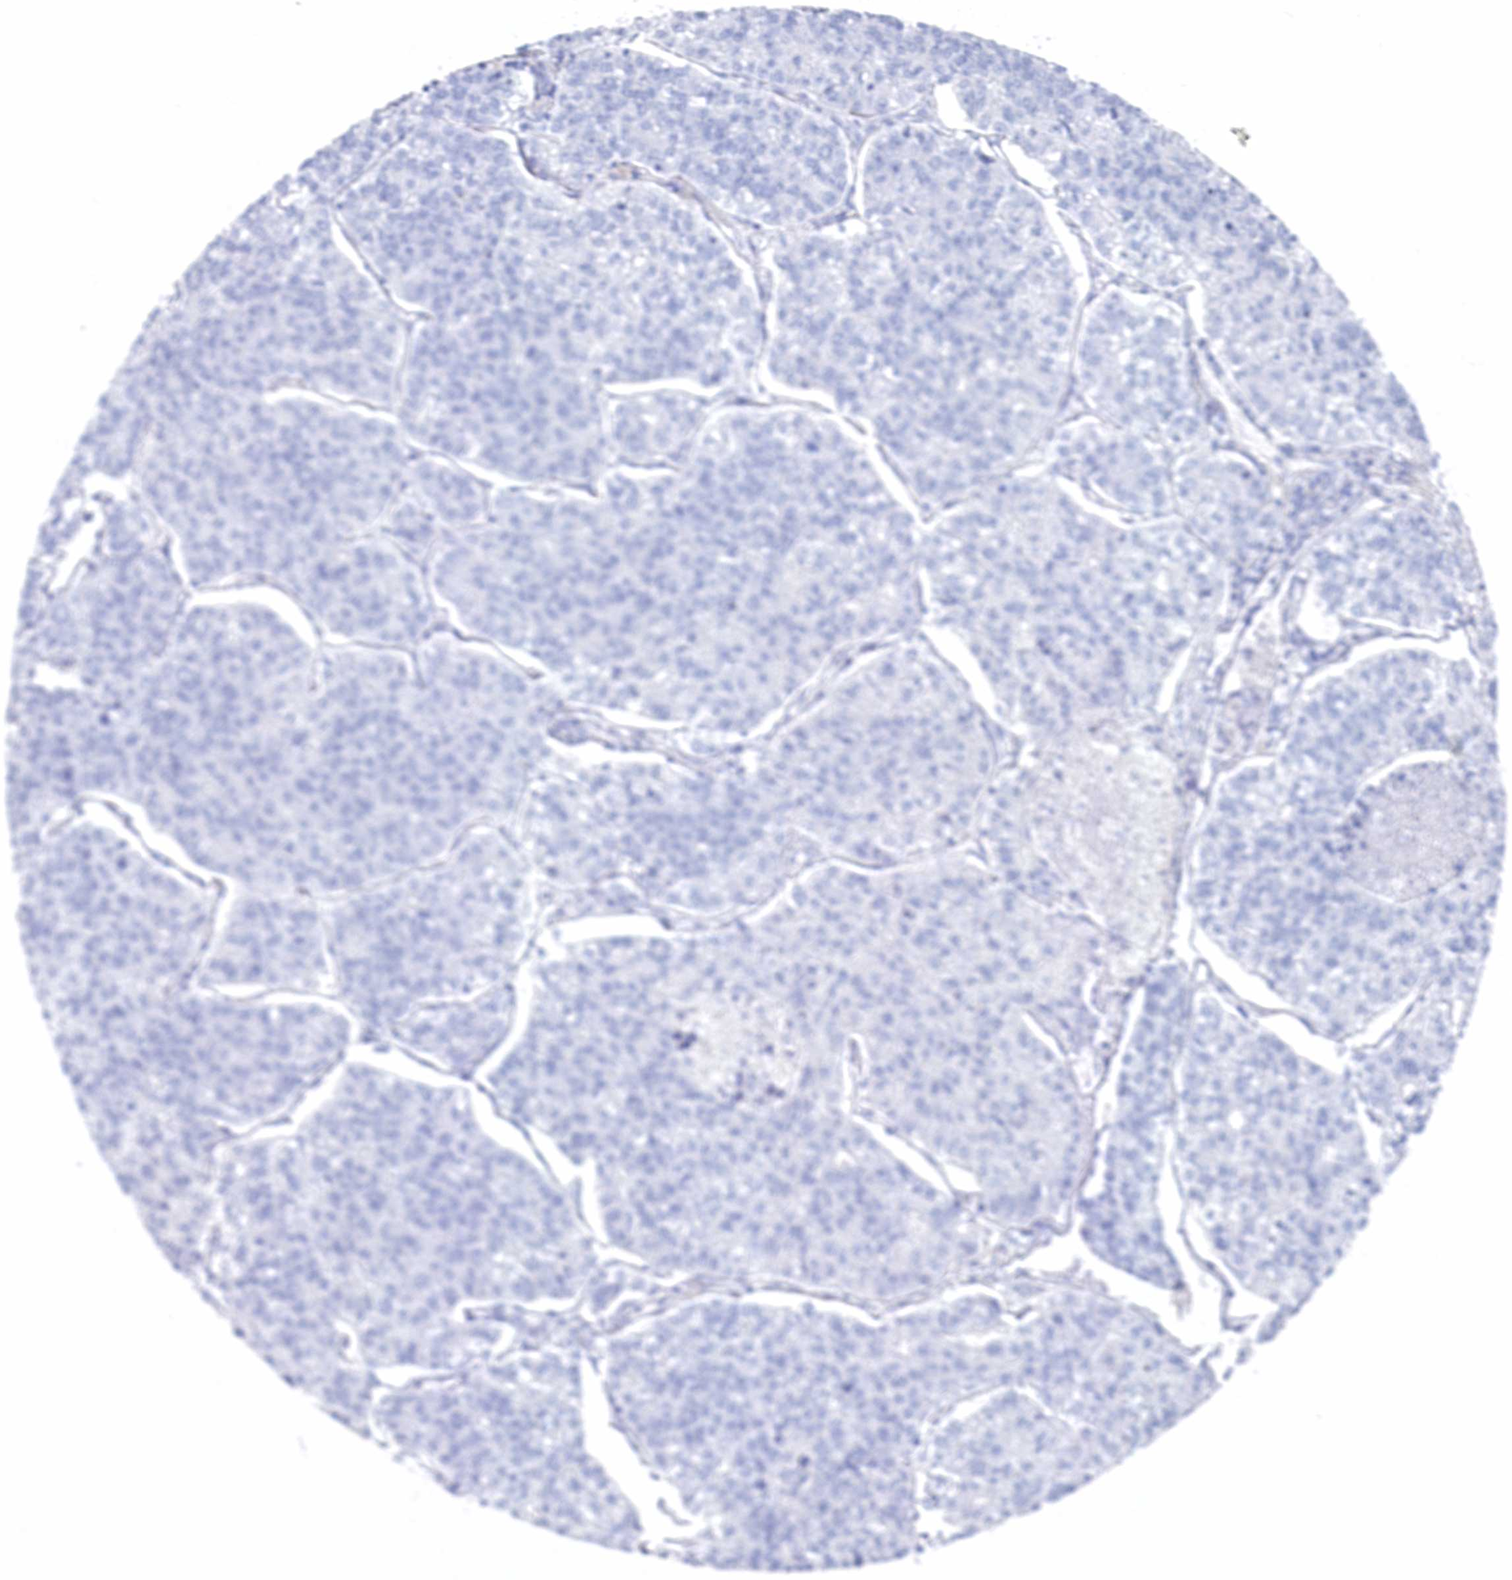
{"staining": {"intensity": "negative", "quantity": "none", "location": "none"}, "tissue": "lung cancer", "cell_type": "Tumor cells", "image_type": "cancer", "snomed": [{"axis": "morphology", "description": "Adenocarcinoma, NOS"}, {"axis": "topography", "description": "Lung"}], "caption": "A histopathology image of human lung cancer is negative for staining in tumor cells.", "gene": "CSNK1G2", "patient": {"sex": "male", "age": 49}}